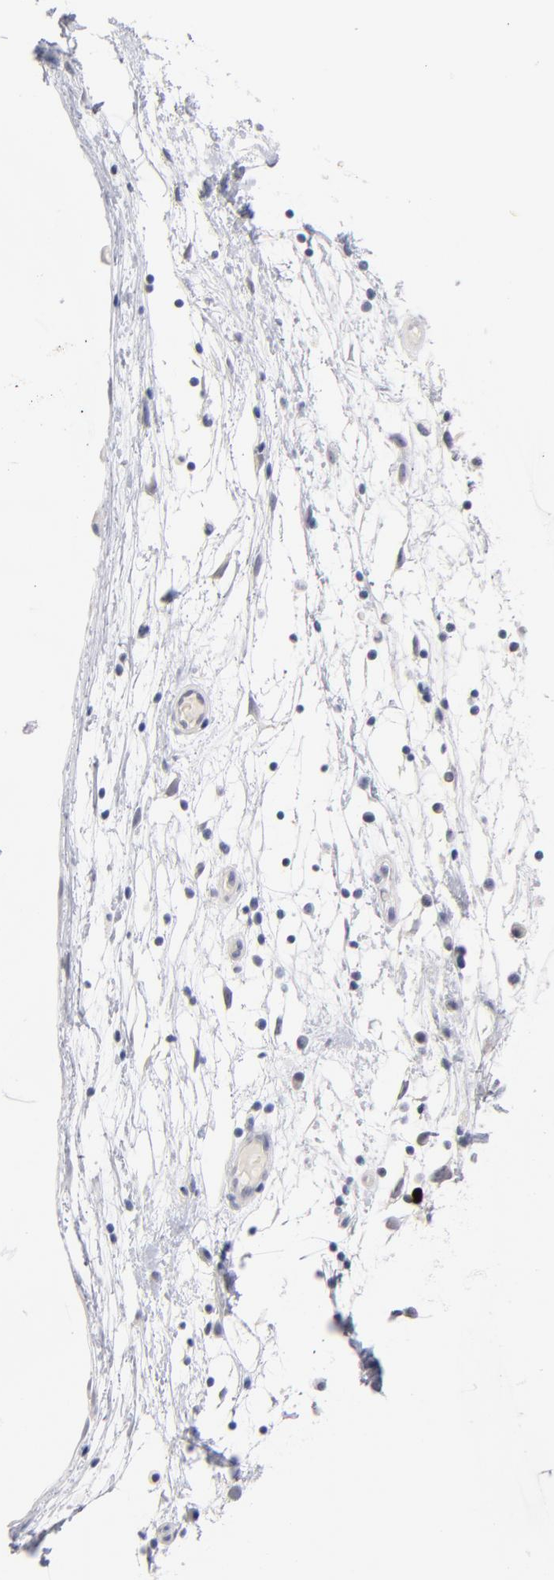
{"staining": {"intensity": "weak", "quantity": "<25%", "location": "cytoplasmic/membranous,nuclear"}, "tissue": "nasopharynx", "cell_type": "Respiratory epithelial cells", "image_type": "normal", "snomed": [{"axis": "morphology", "description": "Normal tissue, NOS"}, {"axis": "topography", "description": "Nasopharynx"}], "caption": "Immunohistochemical staining of benign nasopharynx demonstrates no significant staining in respiratory epithelial cells.", "gene": "PARP1", "patient": {"sex": "male", "age": 13}}